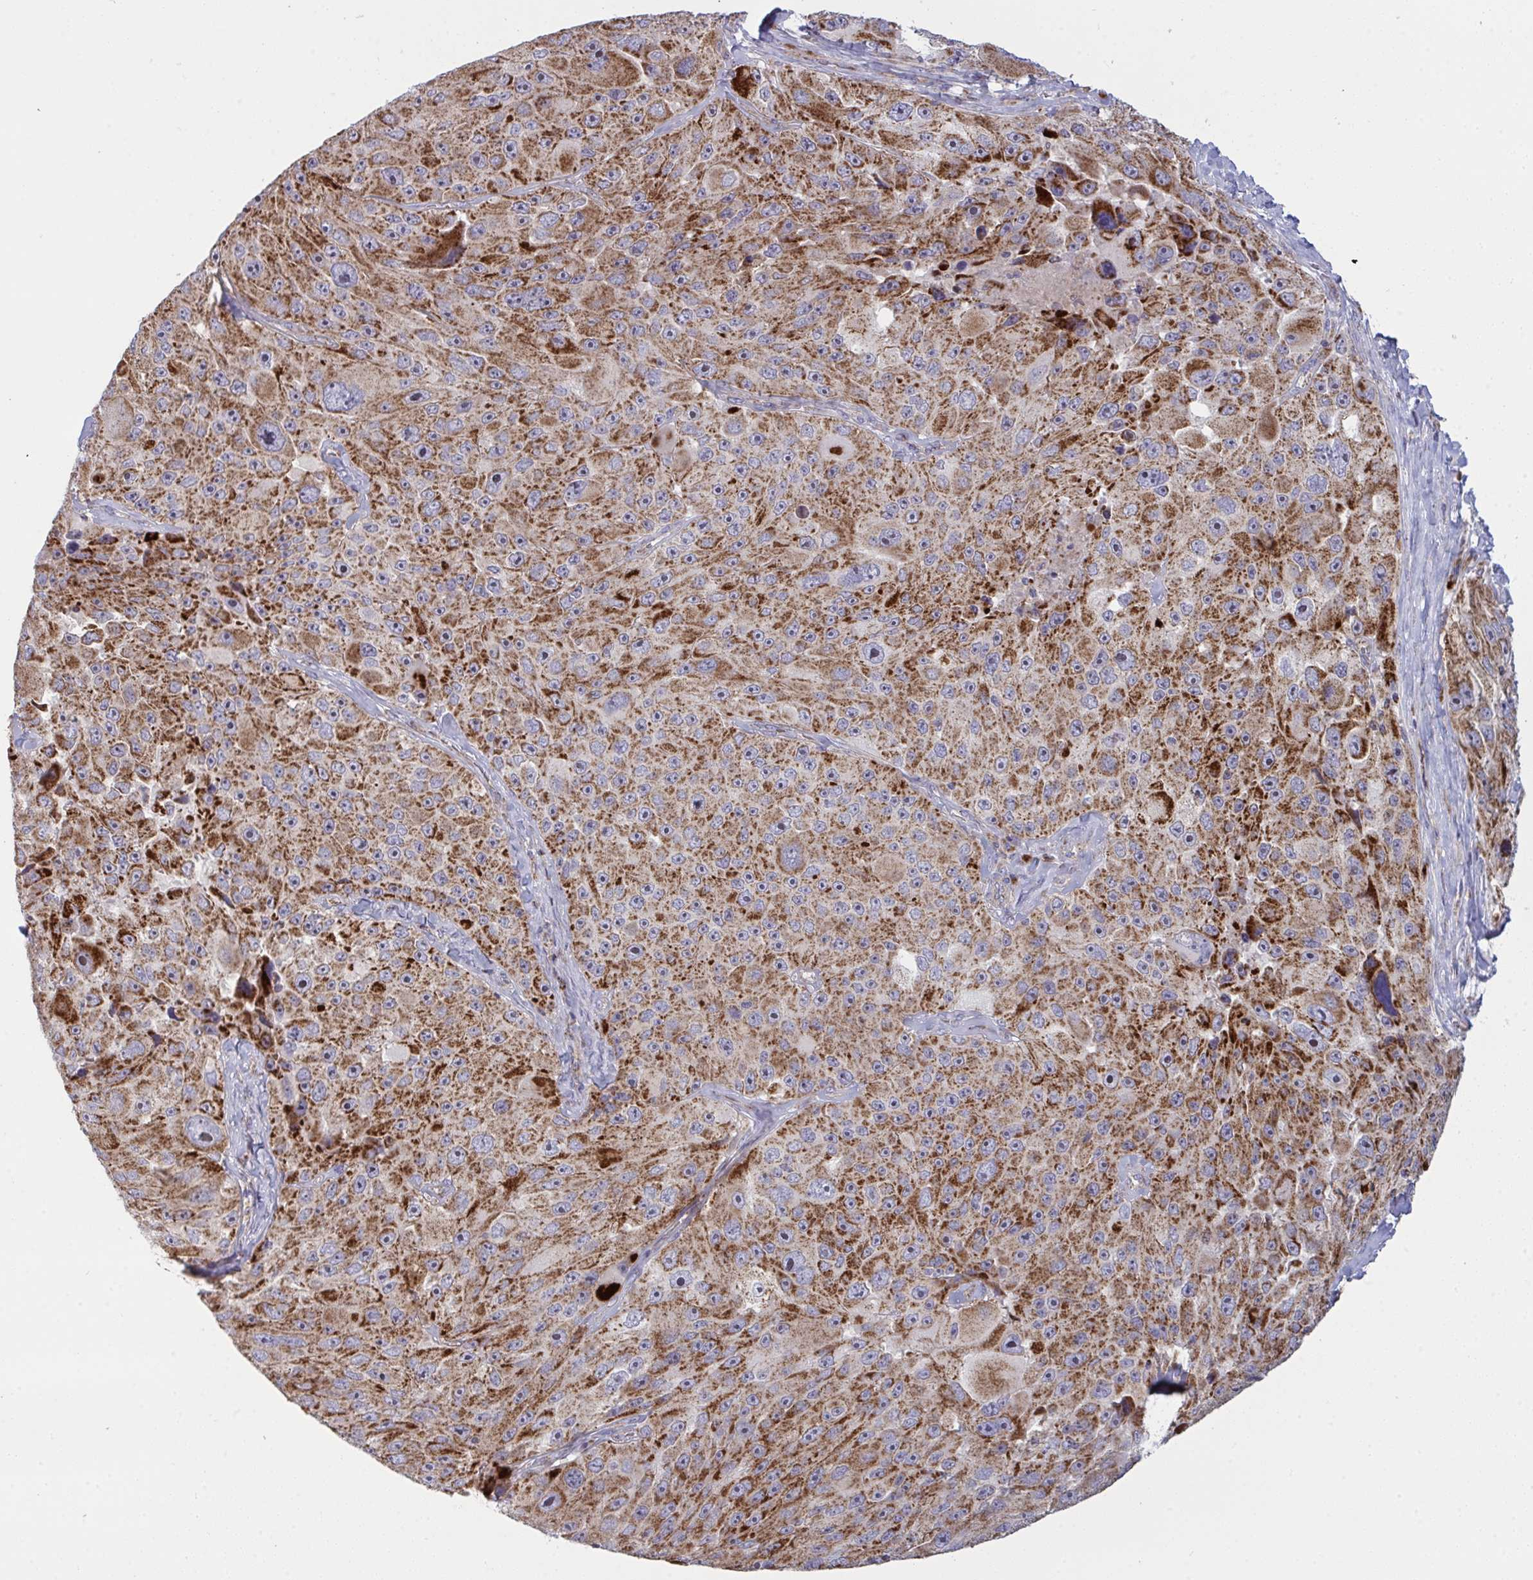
{"staining": {"intensity": "strong", "quantity": ">75%", "location": "cytoplasmic/membranous"}, "tissue": "melanoma", "cell_type": "Tumor cells", "image_type": "cancer", "snomed": [{"axis": "morphology", "description": "Malignant melanoma, Metastatic site"}, {"axis": "topography", "description": "Lymph node"}], "caption": "Protein staining of malignant melanoma (metastatic site) tissue demonstrates strong cytoplasmic/membranous positivity in about >75% of tumor cells.", "gene": "MICOS10", "patient": {"sex": "male", "age": 62}}